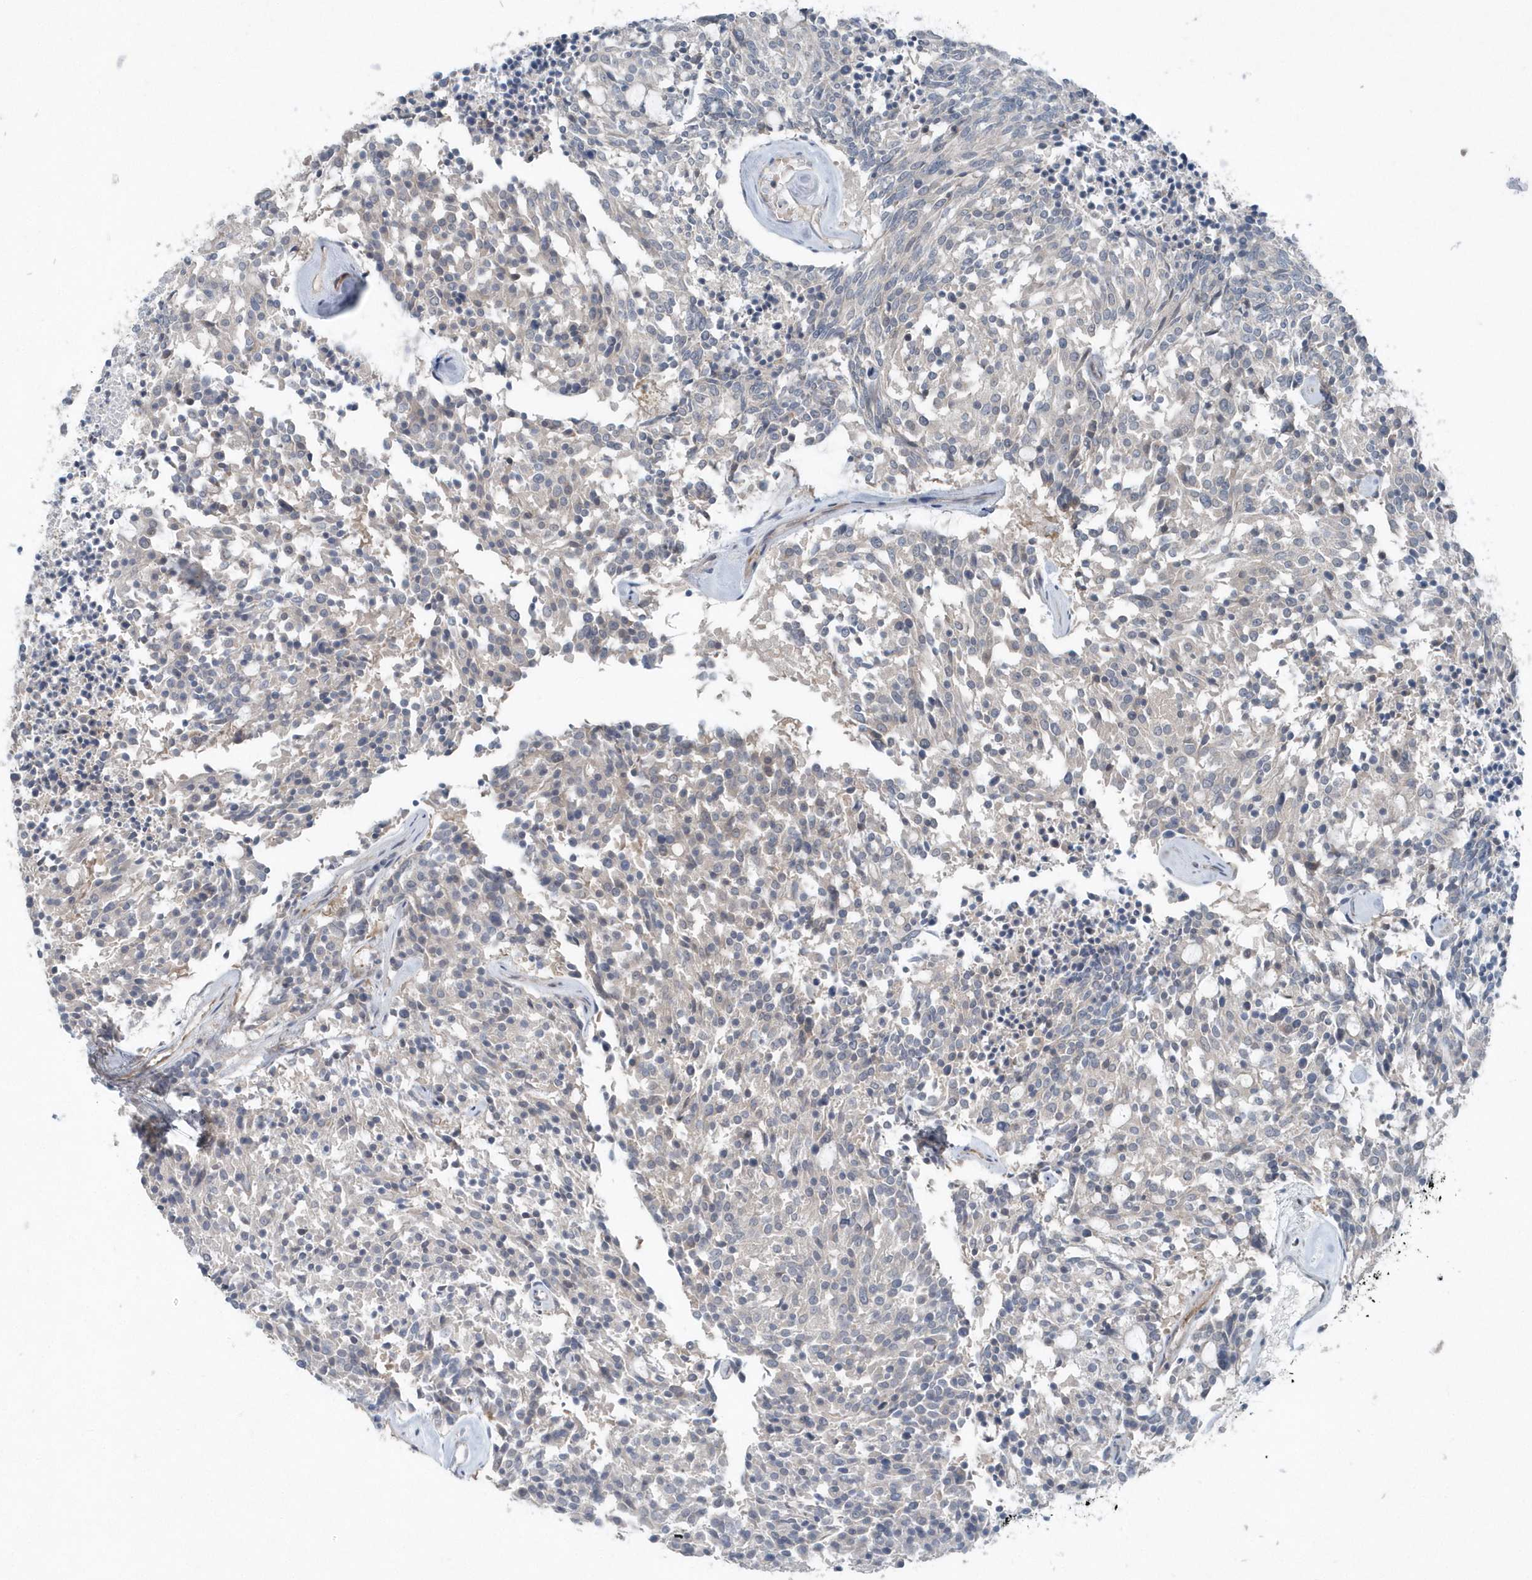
{"staining": {"intensity": "negative", "quantity": "none", "location": "none"}, "tissue": "carcinoid", "cell_type": "Tumor cells", "image_type": "cancer", "snomed": [{"axis": "morphology", "description": "Carcinoid, malignant, NOS"}, {"axis": "topography", "description": "Pancreas"}], "caption": "Immunohistochemistry (IHC) of human carcinoid demonstrates no positivity in tumor cells.", "gene": "MCC", "patient": {"sex": "female", "age": 54}}